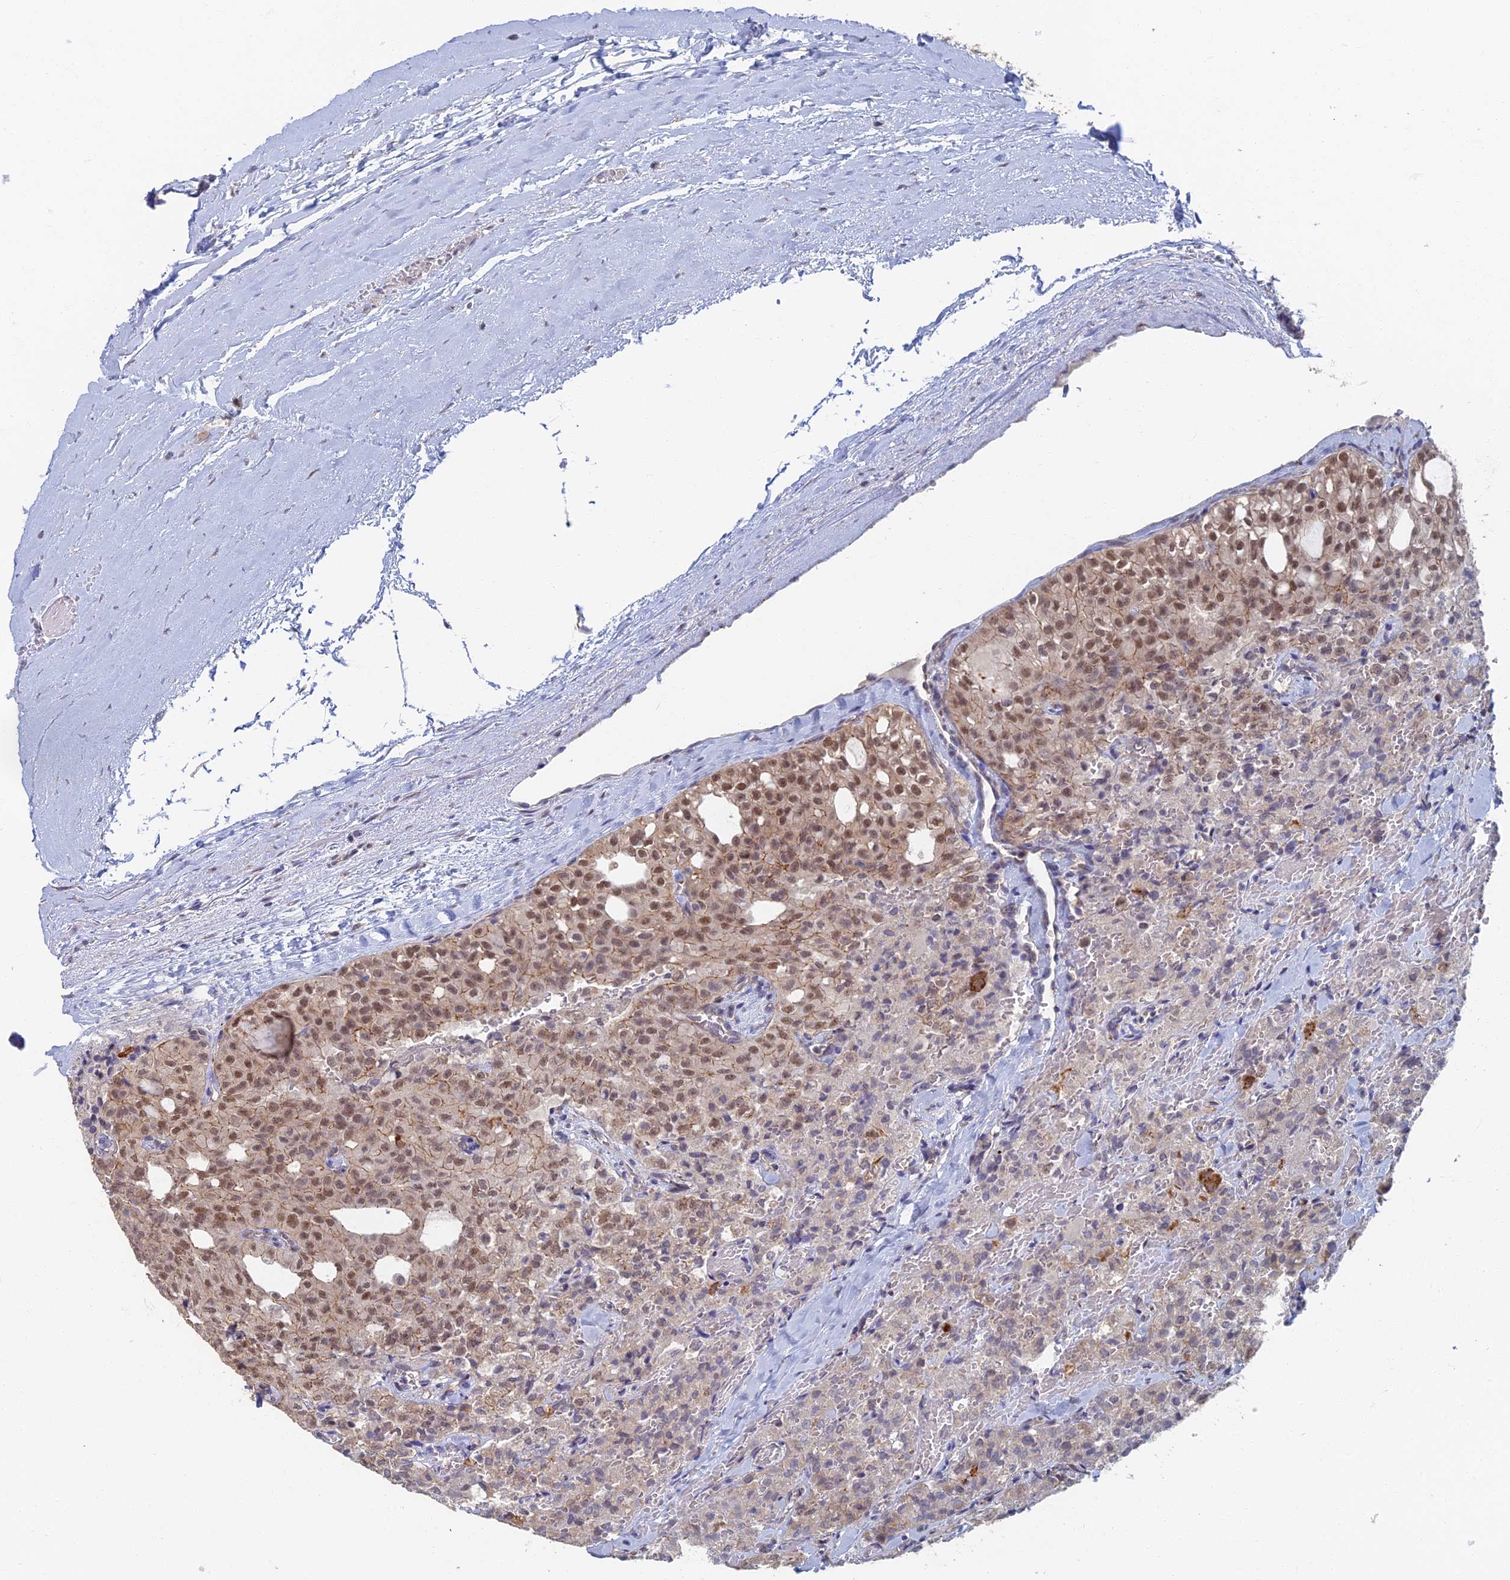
{"staining": {"intensity": "weak", "quantity": "25%-75%", "location": "cytoplasmic/membranous,nuclear"}, "tissue": "thyroid cancer", "cell_type": "Tumor cells", "image_type": "cancer", "snomed": [{"axis": "morphology", "description": "Follicular adenoma carcinoma, NOS"}, {"axis": "topography", "description": "Thyroid gland"}], "caption": "Immunohistochemistry (IHC) (DAB) staining of thyroid follicular adenoma carcinoma displays weak cytoplasmic/membranous and nuclear protein expression in about 25%-75% of tumor cells.", "gene": "GPATCH1", "patient": {"sex": "male", "age": 75}}